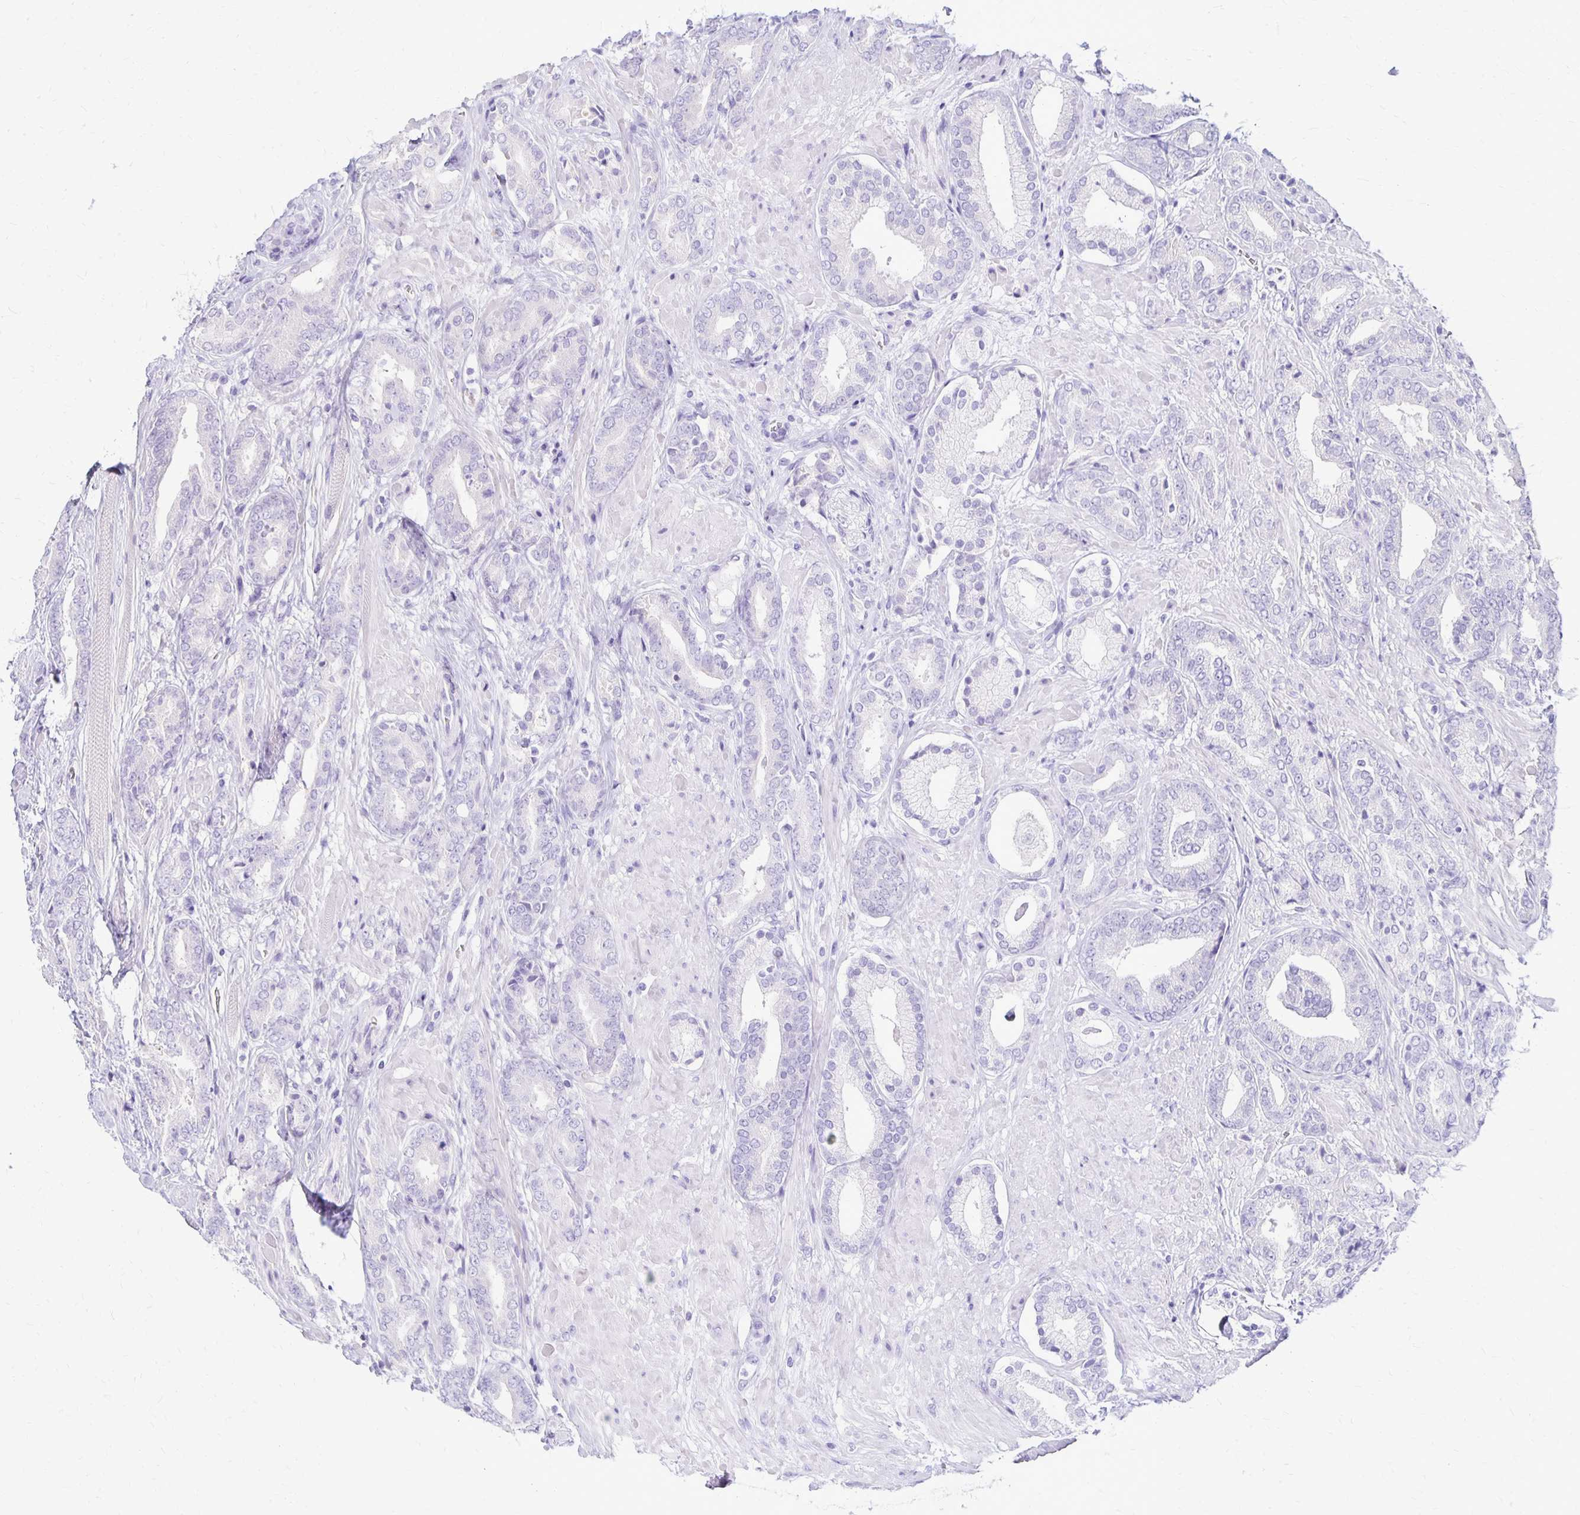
{"staining": {"intensity": "negative", "quantity": "none", "location": "none"}, "tissue": "prostate cancer", "cell_type": "Tumor cells", "image_type": "cancer", "snomed": [{"axis": "morphology", "description": "Adenocarcinoma, High grade"}, {"axis": "topography", "description": "Prostate"}], "caption": "Tumor cells show no significant protein expression in prostate adenocarcinoma (high-grade).", "gene": "FNTB", "patient": {"sex": "male", "age": 56}}